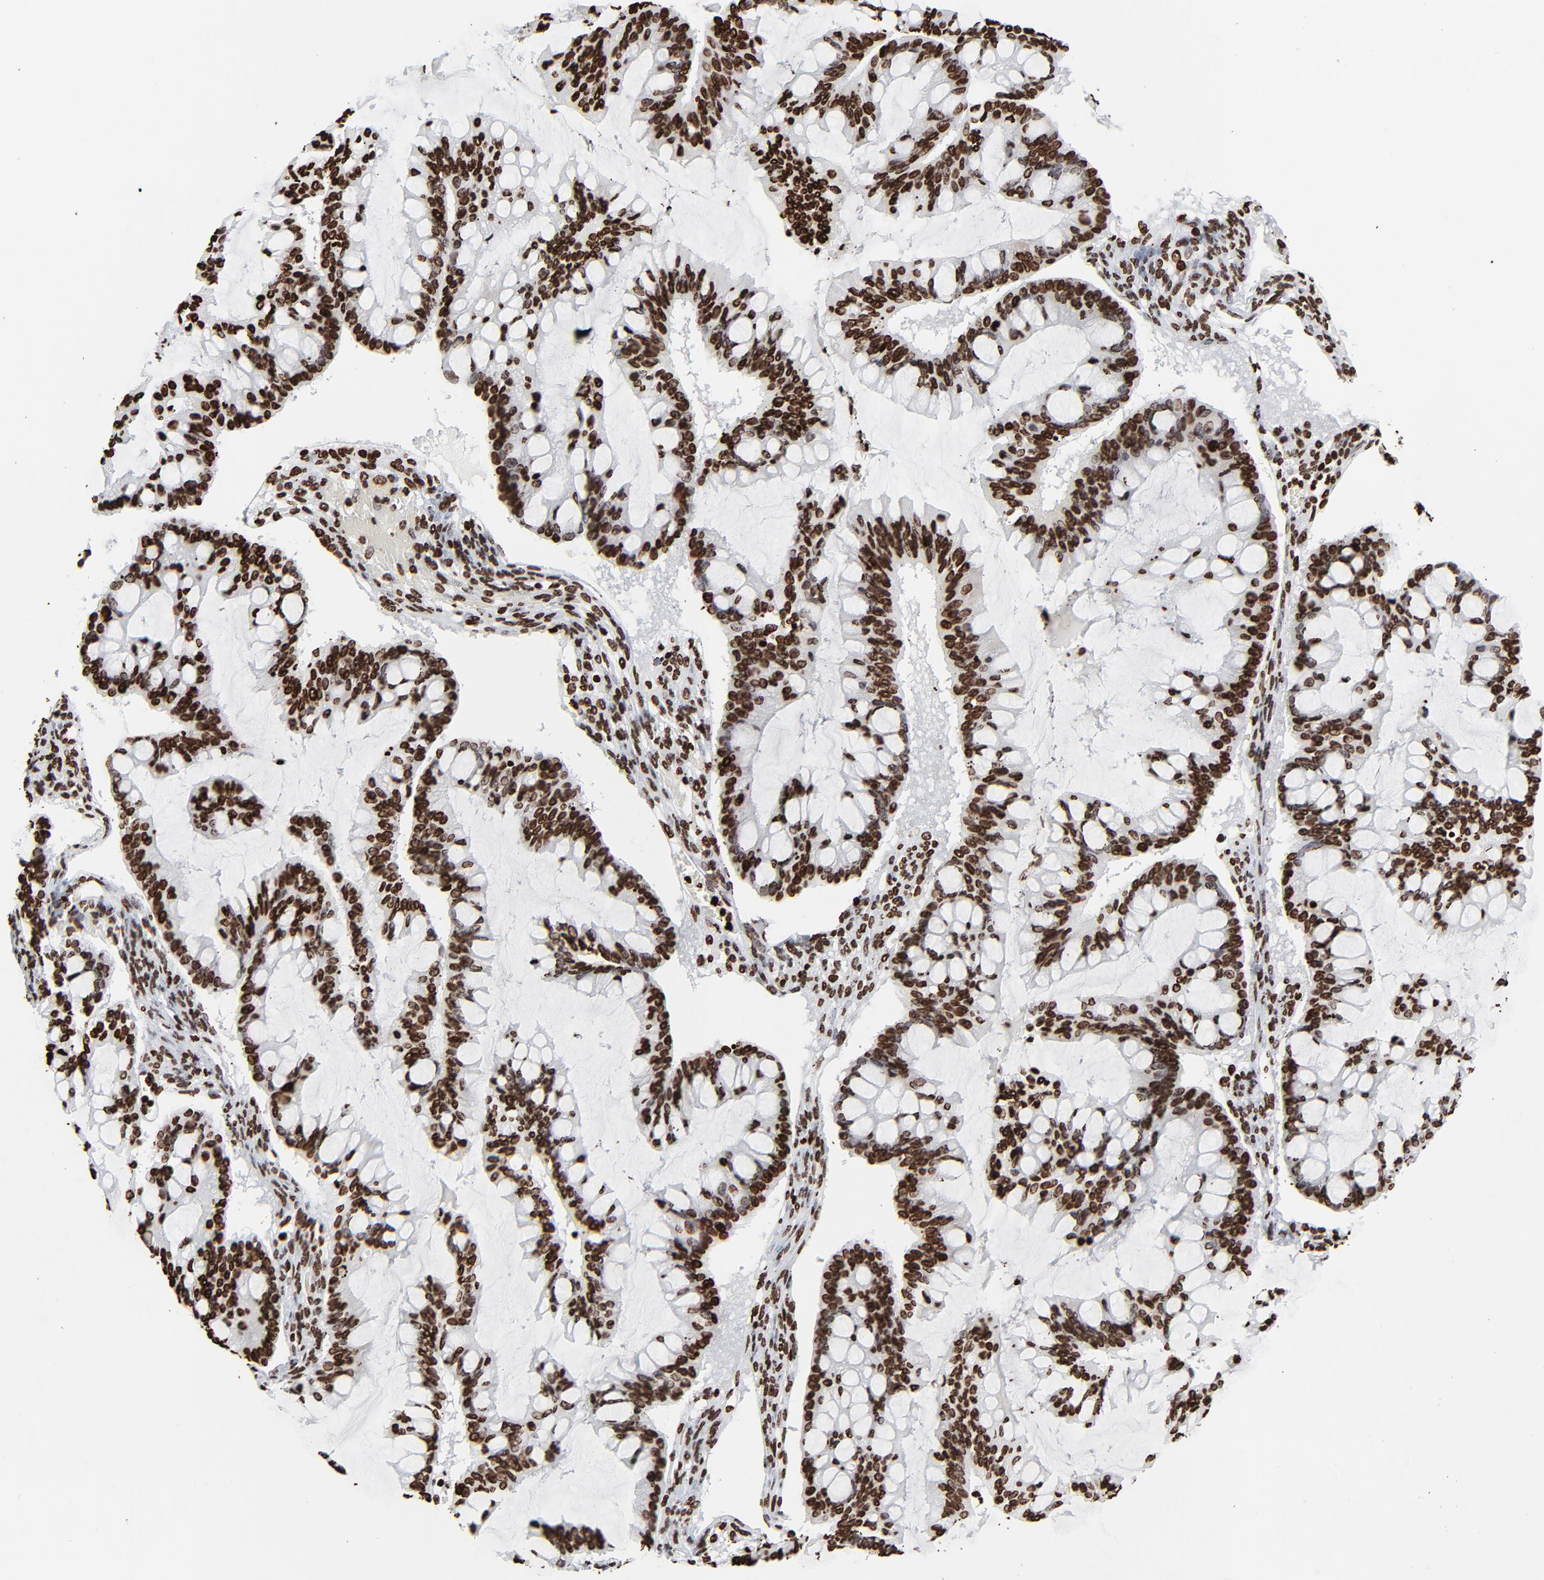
{"staining": {"intensity": "strong", "quantity": ">75%", "location": "nuclear"}, "tissue": "ovarian cancer", "cell_type": "Tumor cells", "image_type": "cancer", "snomed": [{"axis": "morphology", "description": "Cystadenocarcinoma, mucinous, NOS"}, {"axis": "topography", "description": "Ovary"}], "caption": "High-power microscopy captured an IHC histopathology image of ovarian cancer, revealing strong nuclear positivity in approximately >75% of tumor cells.", "gene": "H3-4", "patient": {"sex": "female", "age": 73}}